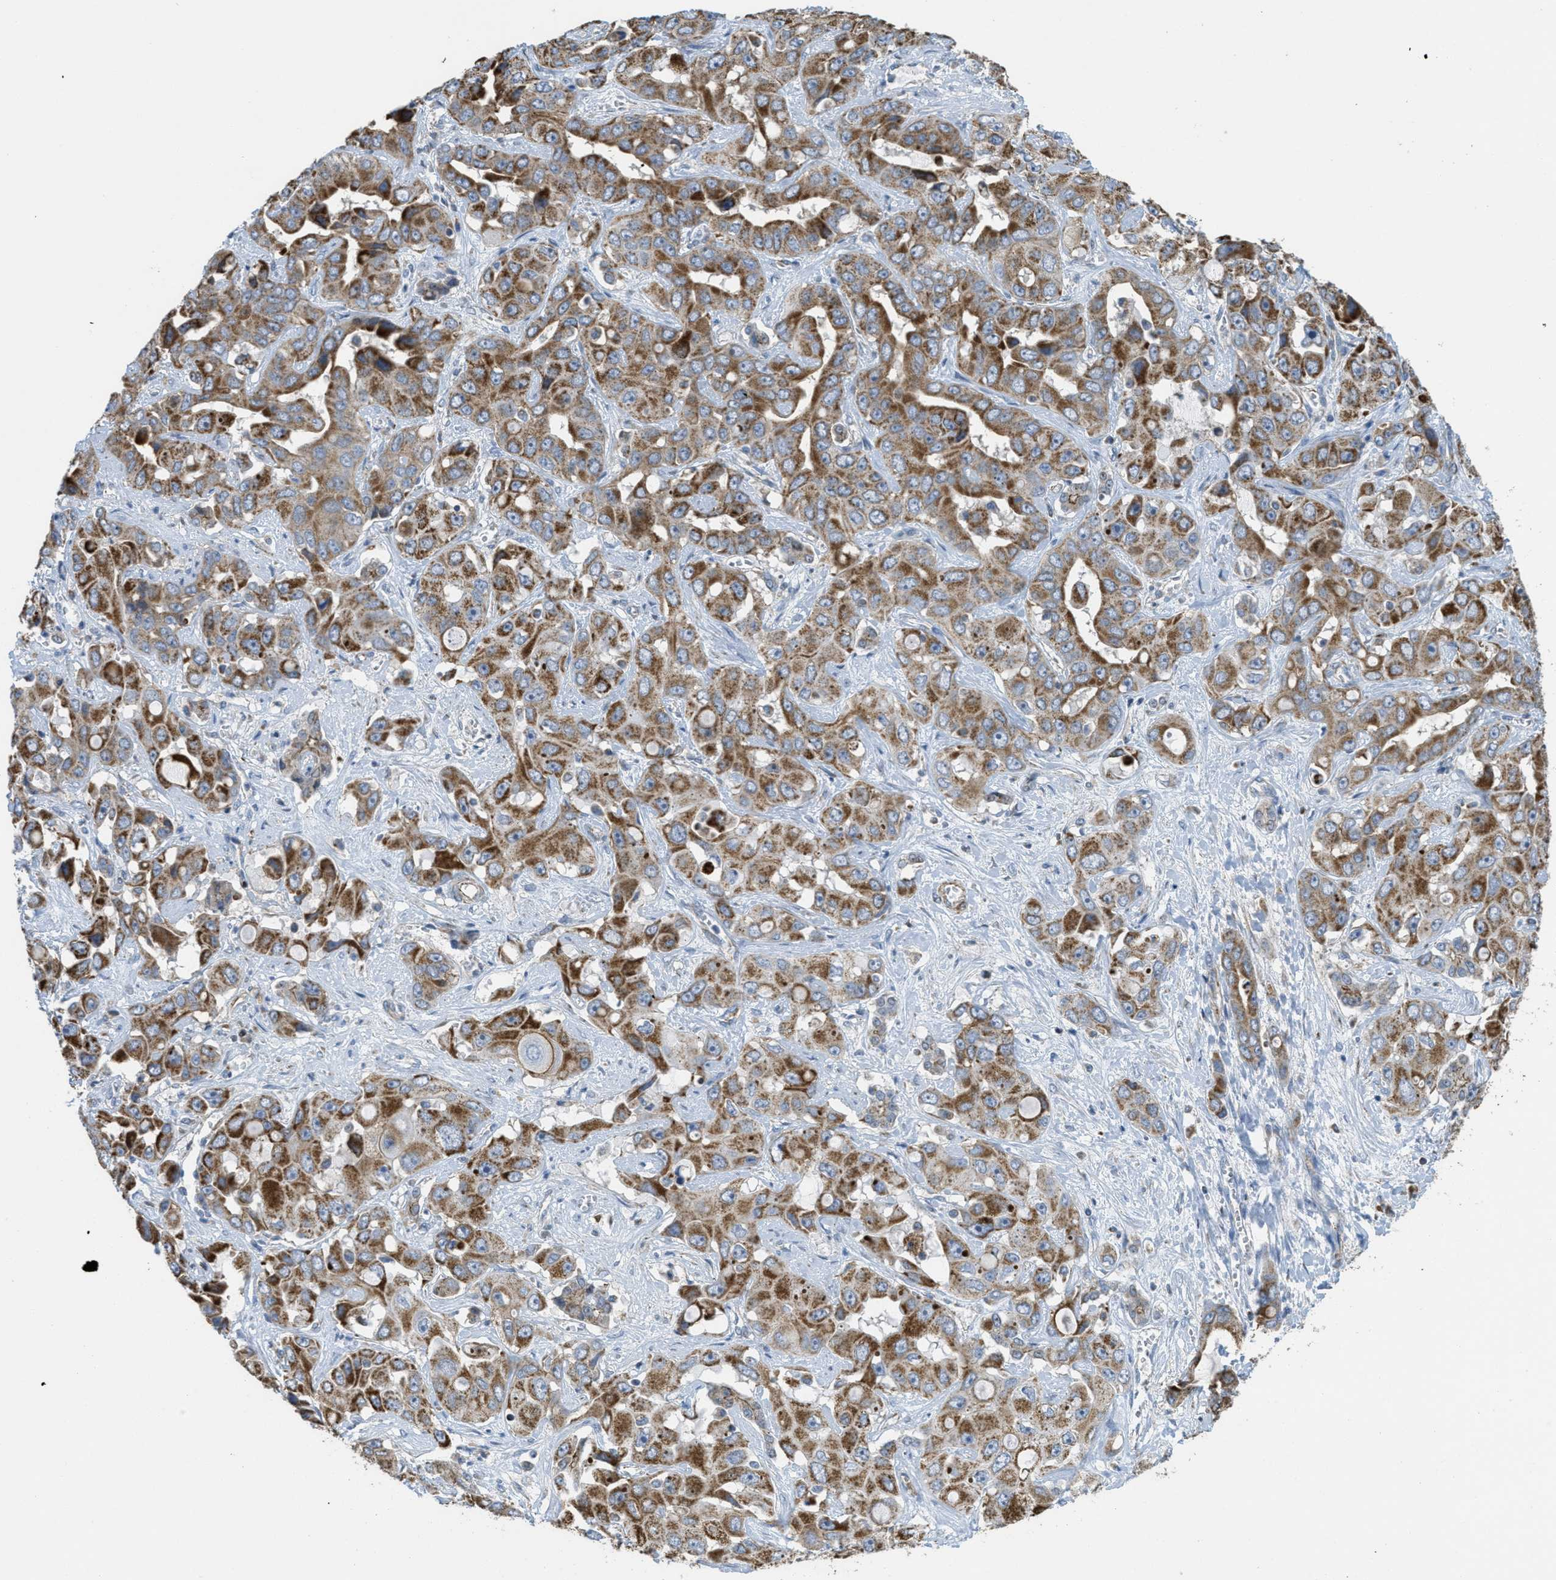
{"staining": {"intensity": "strong", "quantity": ">75%", "location": "cytoplasmic/membranous"}, "tissue": "liver cancer", "cell_type": "Tumor cells", "image_type": "cancer", "snomed": [{"axis": "morphology", "description": "Cholangiocarcinoma"}, {"axis": "topography", "description": "Liver"}], "caption": "A brown stain highlights strong cytoplasmic/membranous staining of a protein in cholangiocarcinoma (liver) tumor cells. Nuclei are stained in blue.", "gene": "BTN3A1", "patient": {"sex": "female", "age": 52}}